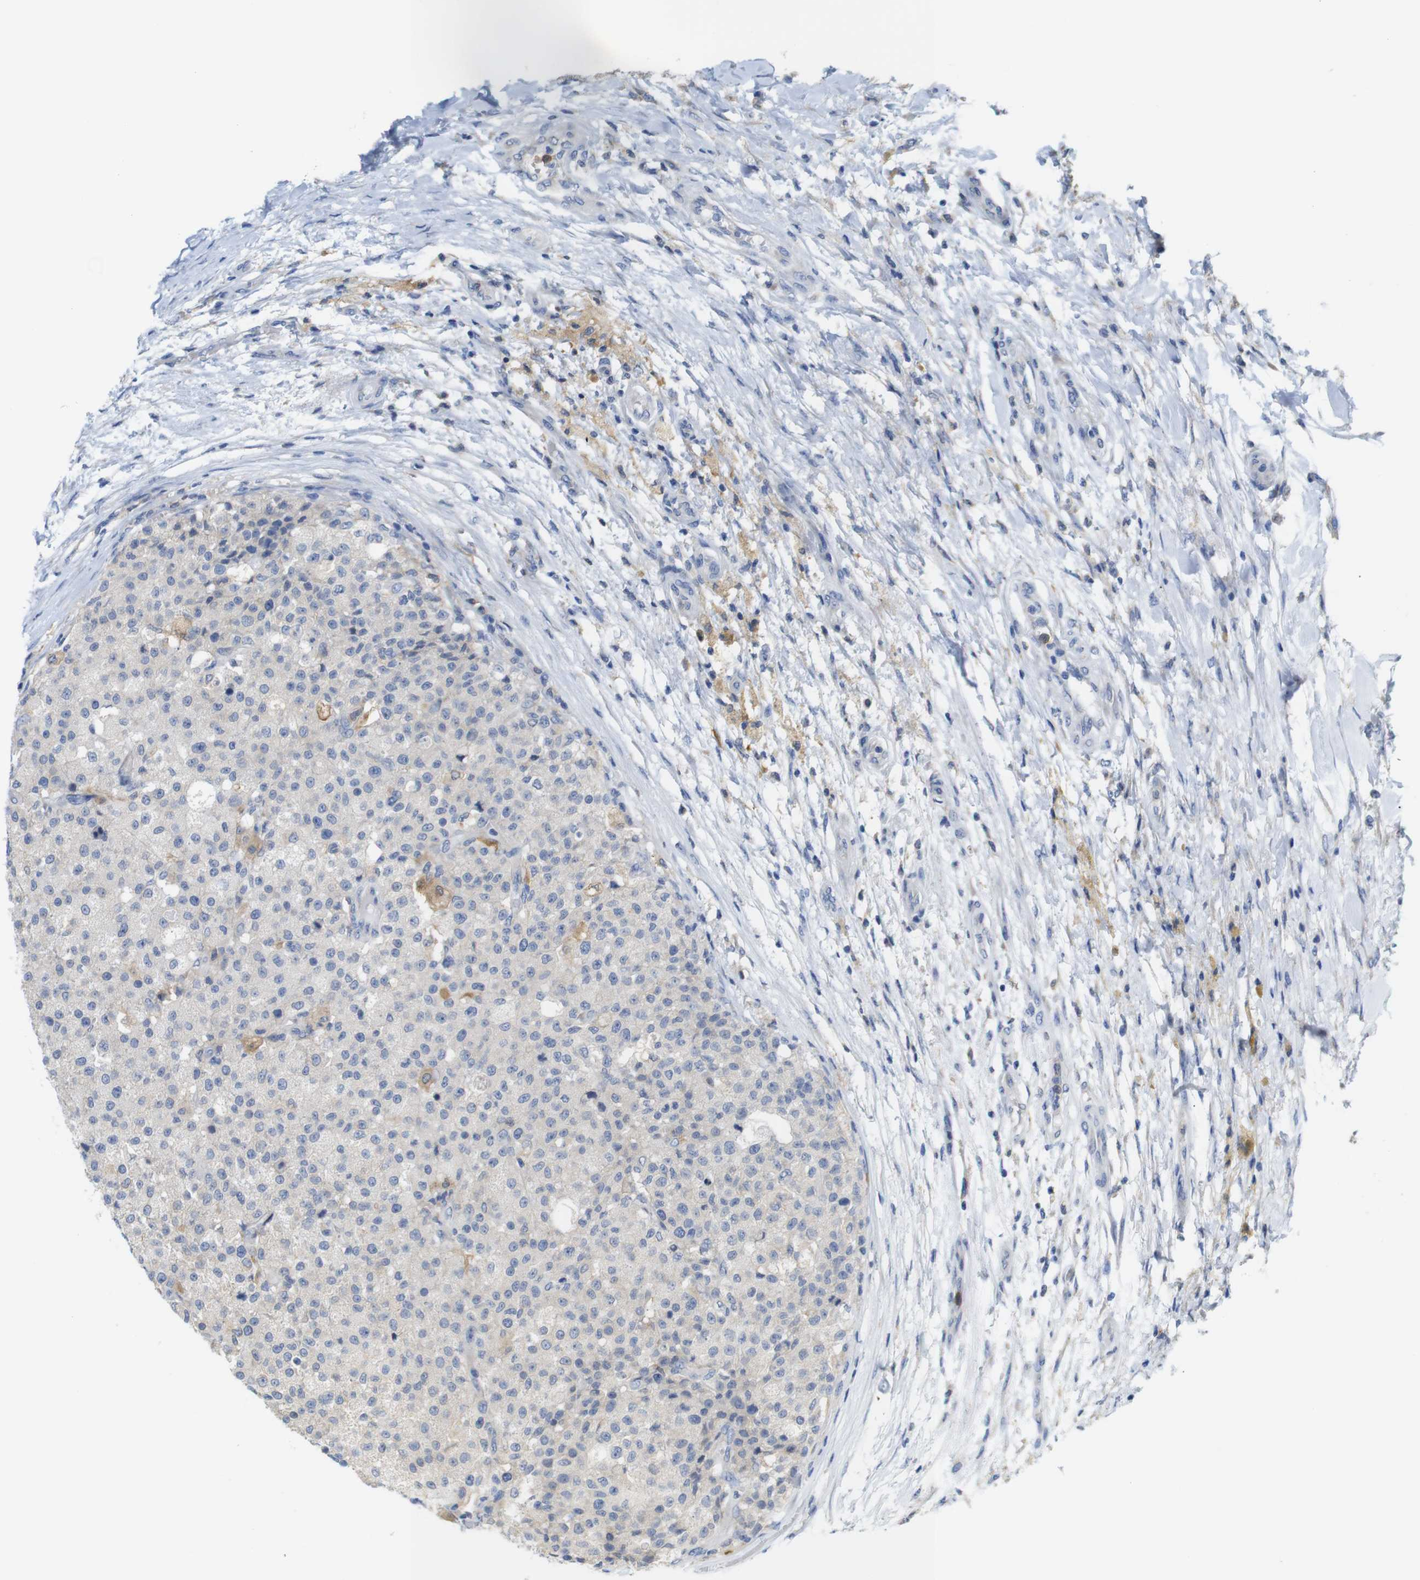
{"staining": {"intensity": "negative", "quantity": "none", "location": "none"}, "tissue": "testis cancer", "cell_type": "Tumor cells", "image_type": "cancer", "snomed": [{"axis": "morphology", "description": "Seminoma, NOS"}, {"axis": "topography", "description": "Testis"}], "caption": "Tumor cells show no significant expression in testis cancer (seminoma). (Immunohistochemistry, brightfield microscopy, high magnification).", "gene": "NEBL", "patient": {"sex": "male", "age": 59}}